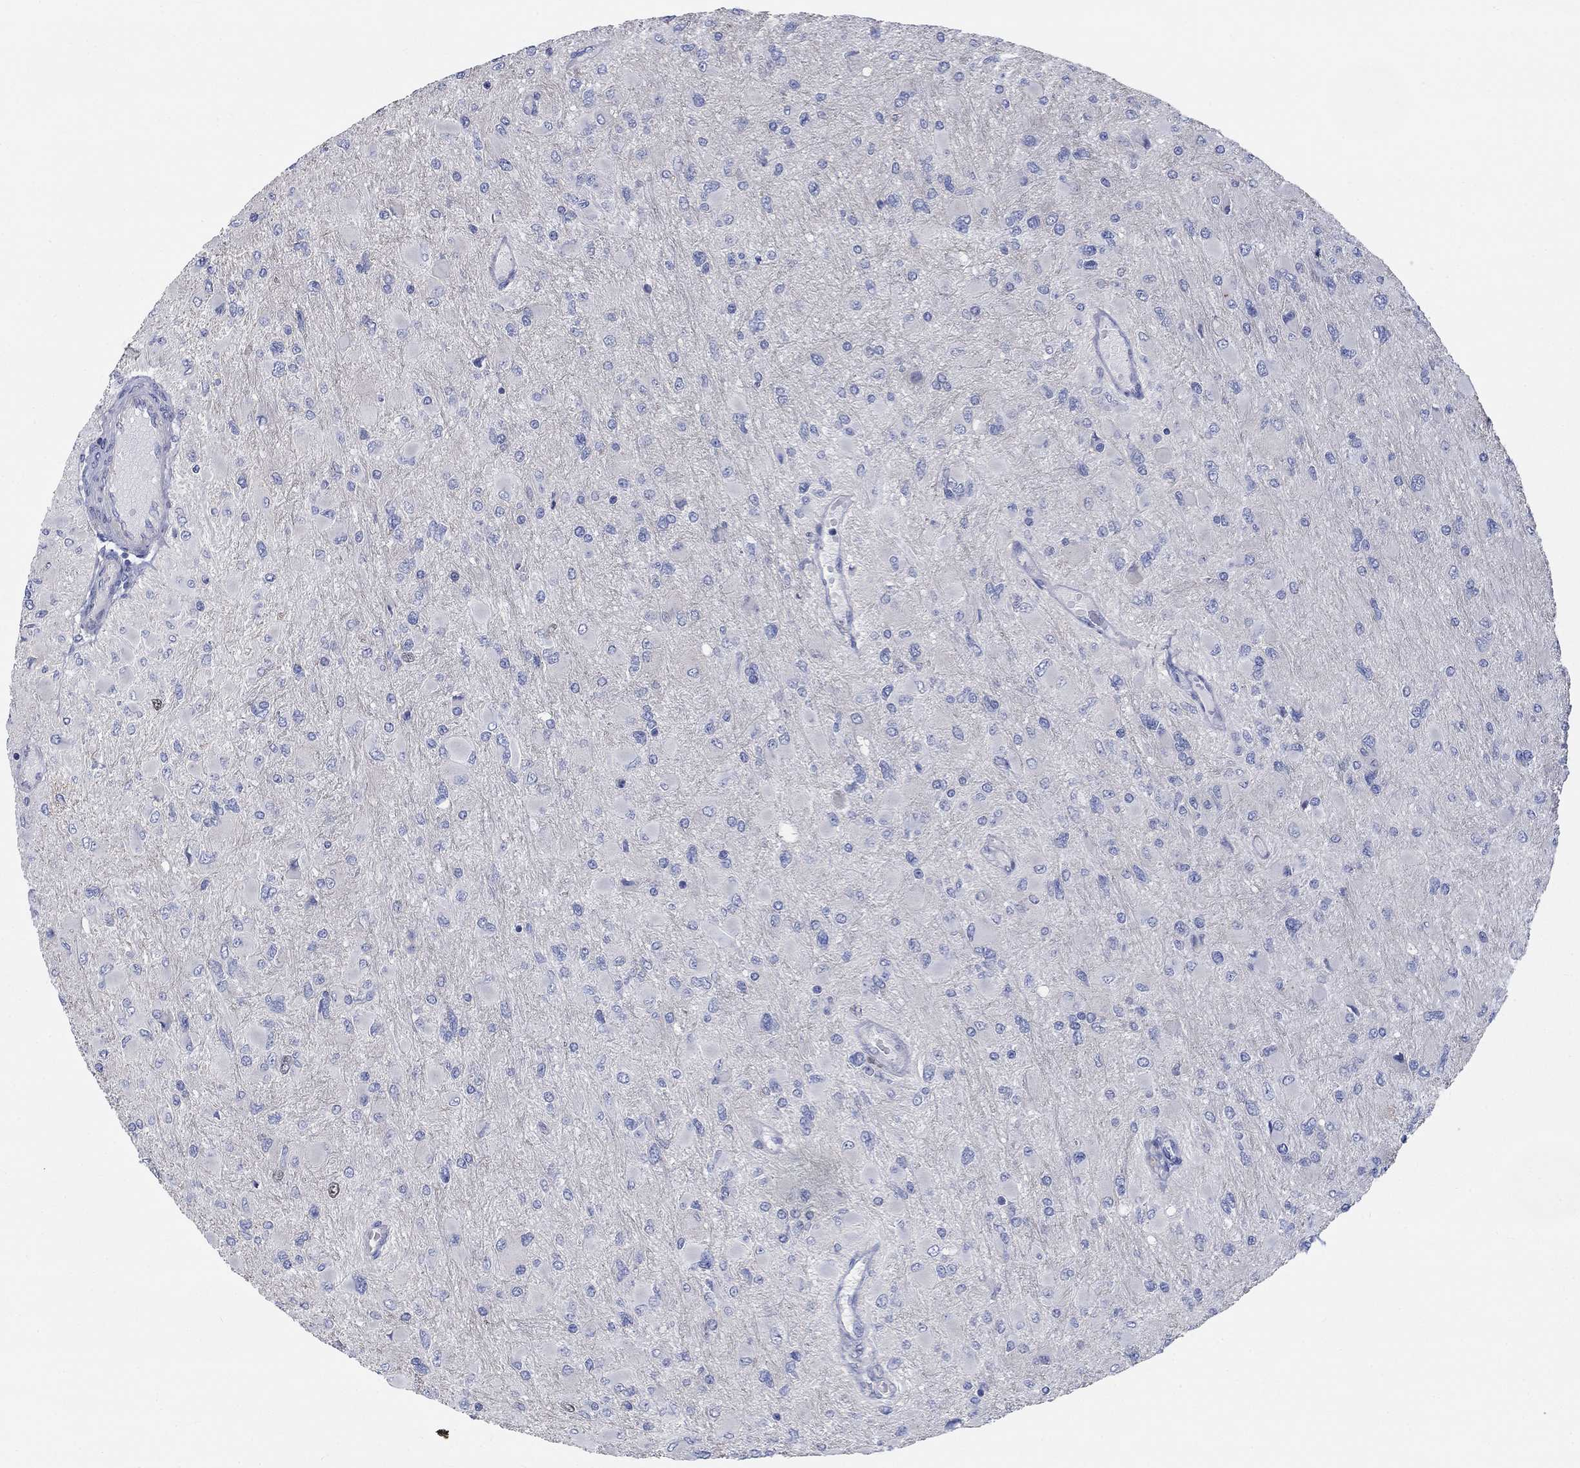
{"staining": {"intensity": "negative", "quantity": "none", "location": "none"}, "tissue": "glioma", "cell_type": "Tumor cells", "image_type": "cancer", "snomed": [{"axis": "morphology", "description": "Glioma, malignant, High grade"}, {"axis": "topography", "description": "Cerebral cortex"}], "caption": "An image of glioma stained for a protein exhibits no brown staining in tumor cells.", "gene": "PRC1", "patient": {"sex": "female", "age": 36}}